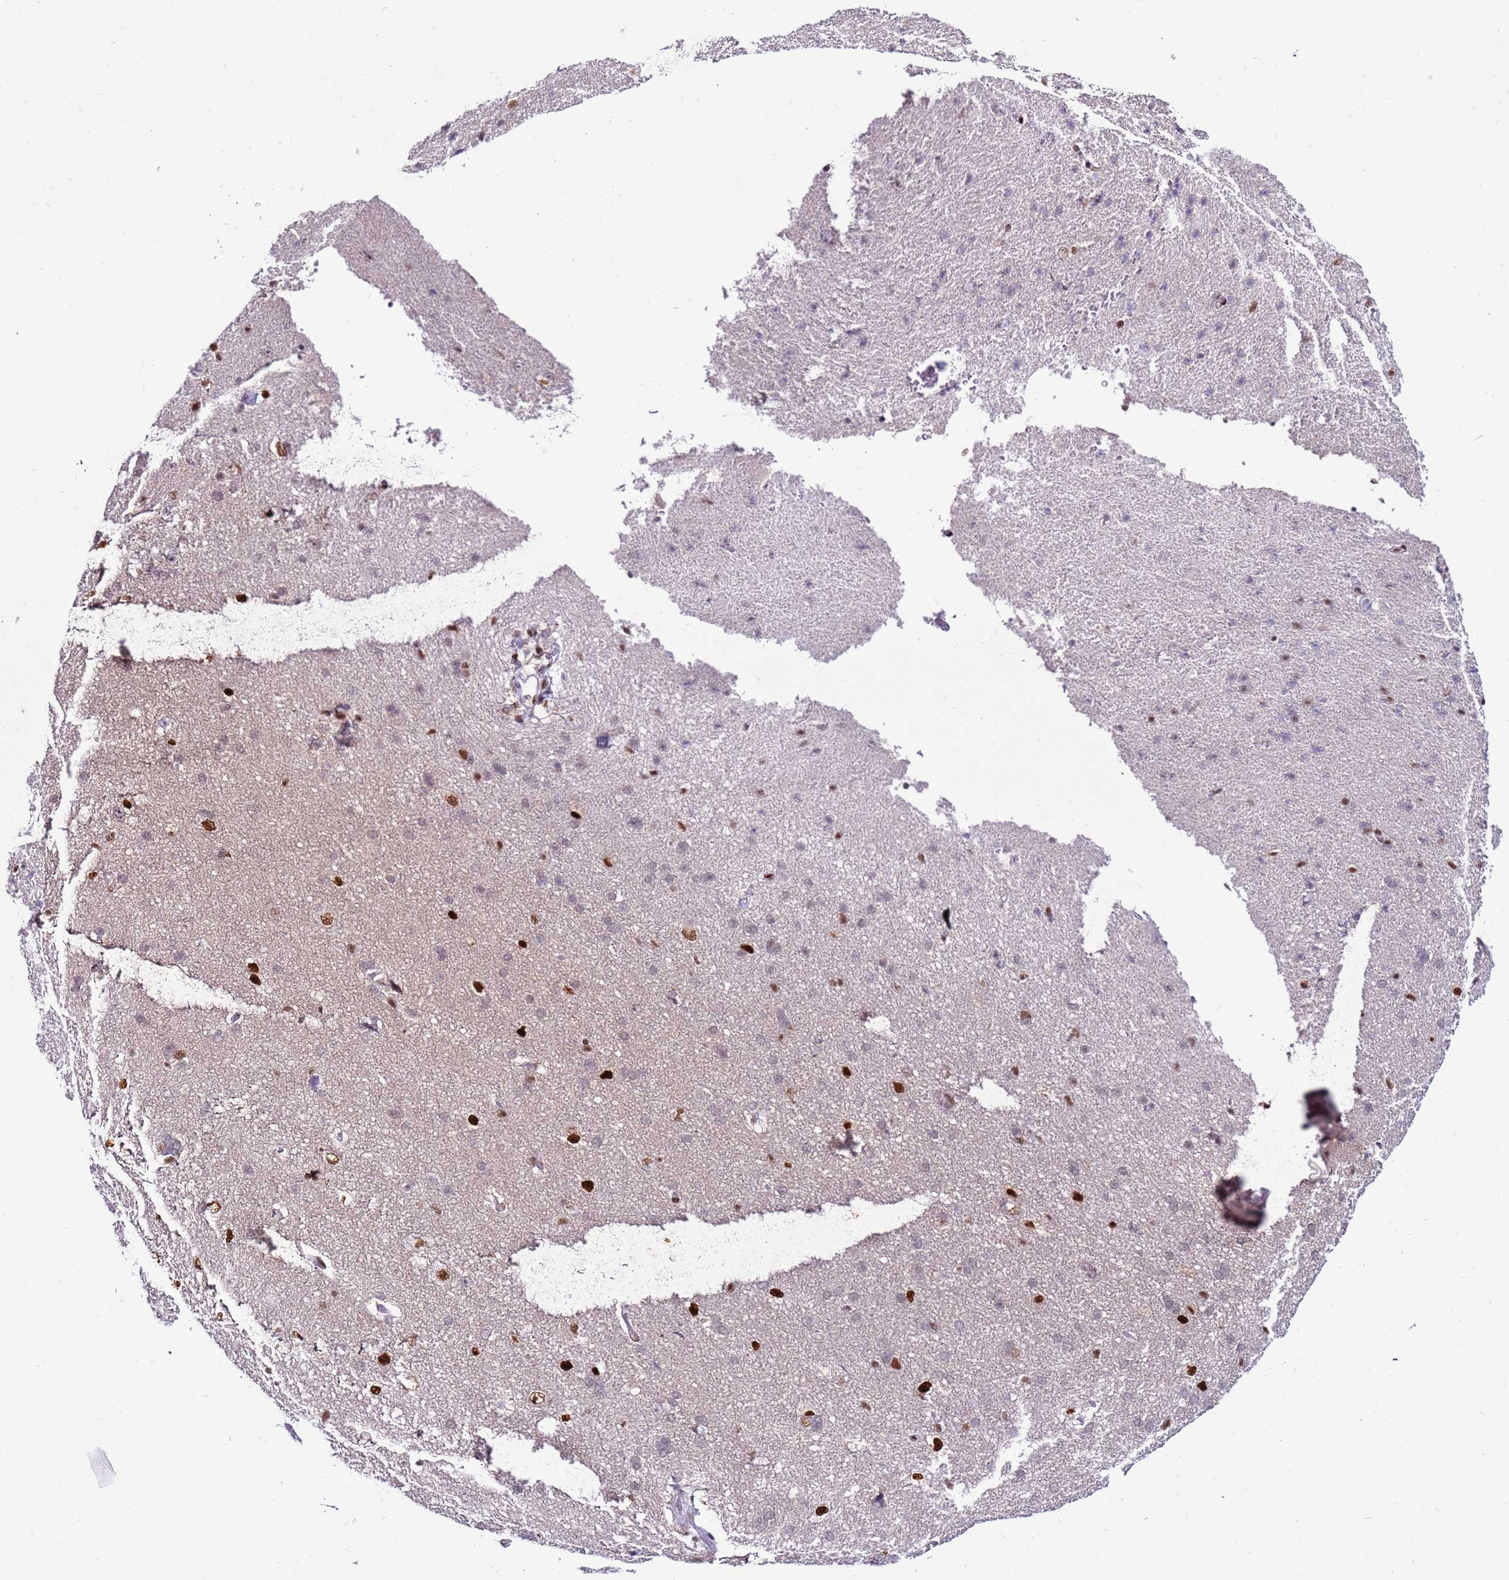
{"staining": {"intensity": "negative", "quantity": "none", "location": "none"}, "tissue": "cerebral cortex", "cell_type": "Endothelial cells", "image_type": "normal", "snomed": [{"axis": "morphology", "description": "Normal tissue, NOS"}, {"axis": "topography", "description": "Cerebral cortex"}], "caption": "High power microscopy image of an immunohistochemistry histopathology image of unremarkable cerebral cortex, revealing no significant positivity in endothelial cells.", "gene": "KPNA4", "patient": {"sex": "male", "age": 62}}